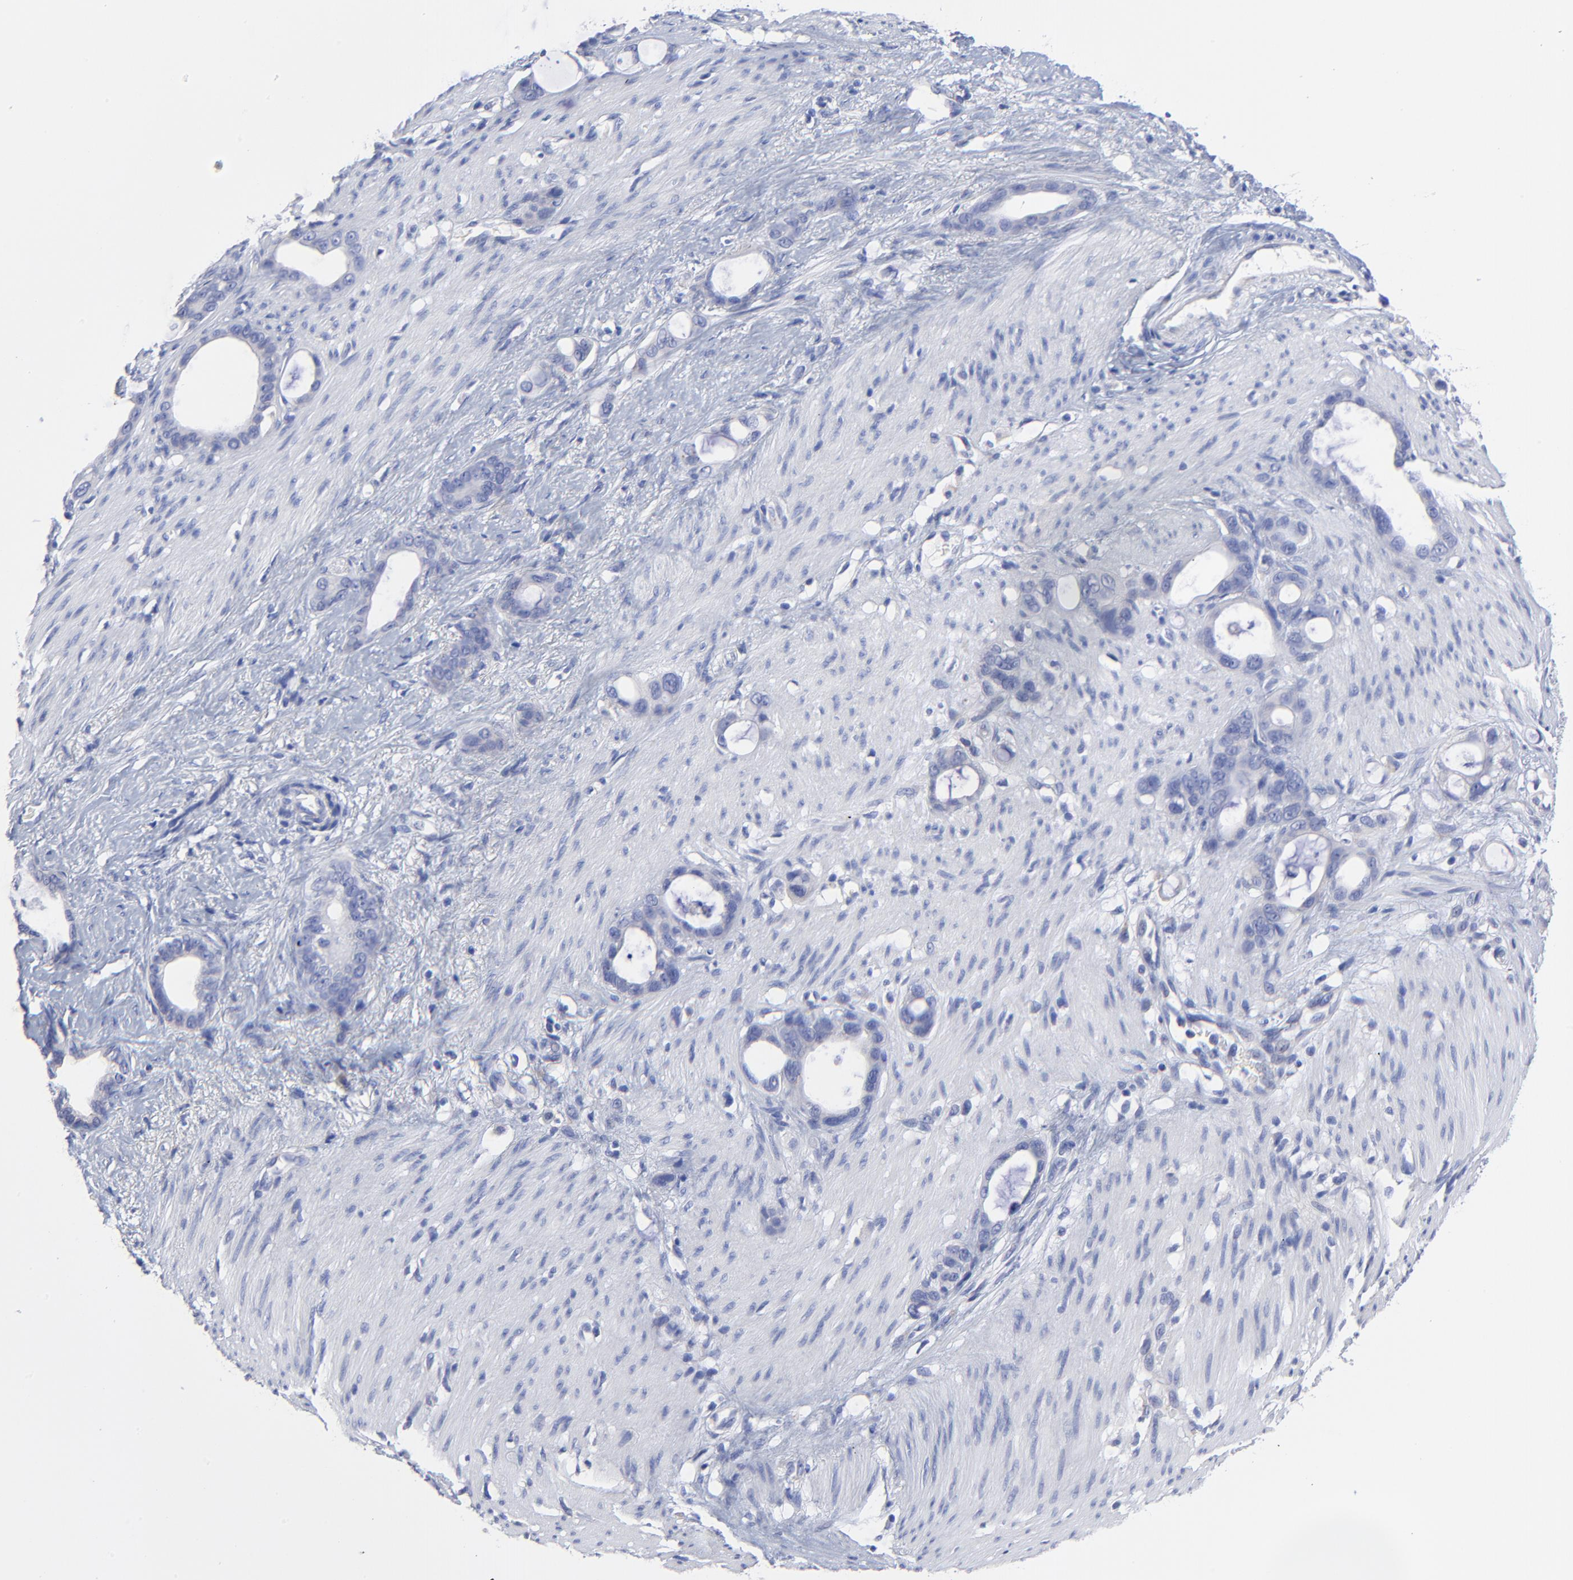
{"staining": {"intensity": "negative", "quantity": "none", "location": "none"}, "tissue": "stomach cancer", "cell_type": "Tumor cells", "image_type": "cancer", "snomed": [{"axis": "morphology", "description": "Adenocarcinoma, NOS"}, {"axis": "topography", "description": "Stomach"}], "caption": "A high-resolution histopathology image shows IHC staining of stomach cancer, which displays no significant positivity in tumor cells. The staining was performed using DAB (3,3'-diaminobenzidine) to visualize the protein expression in brown, while the nuclei were stained in blue with hematoxylin (Magnification: 20x).", "gene": "LAX1", "patient": {"sex": "female", "age": 75}}